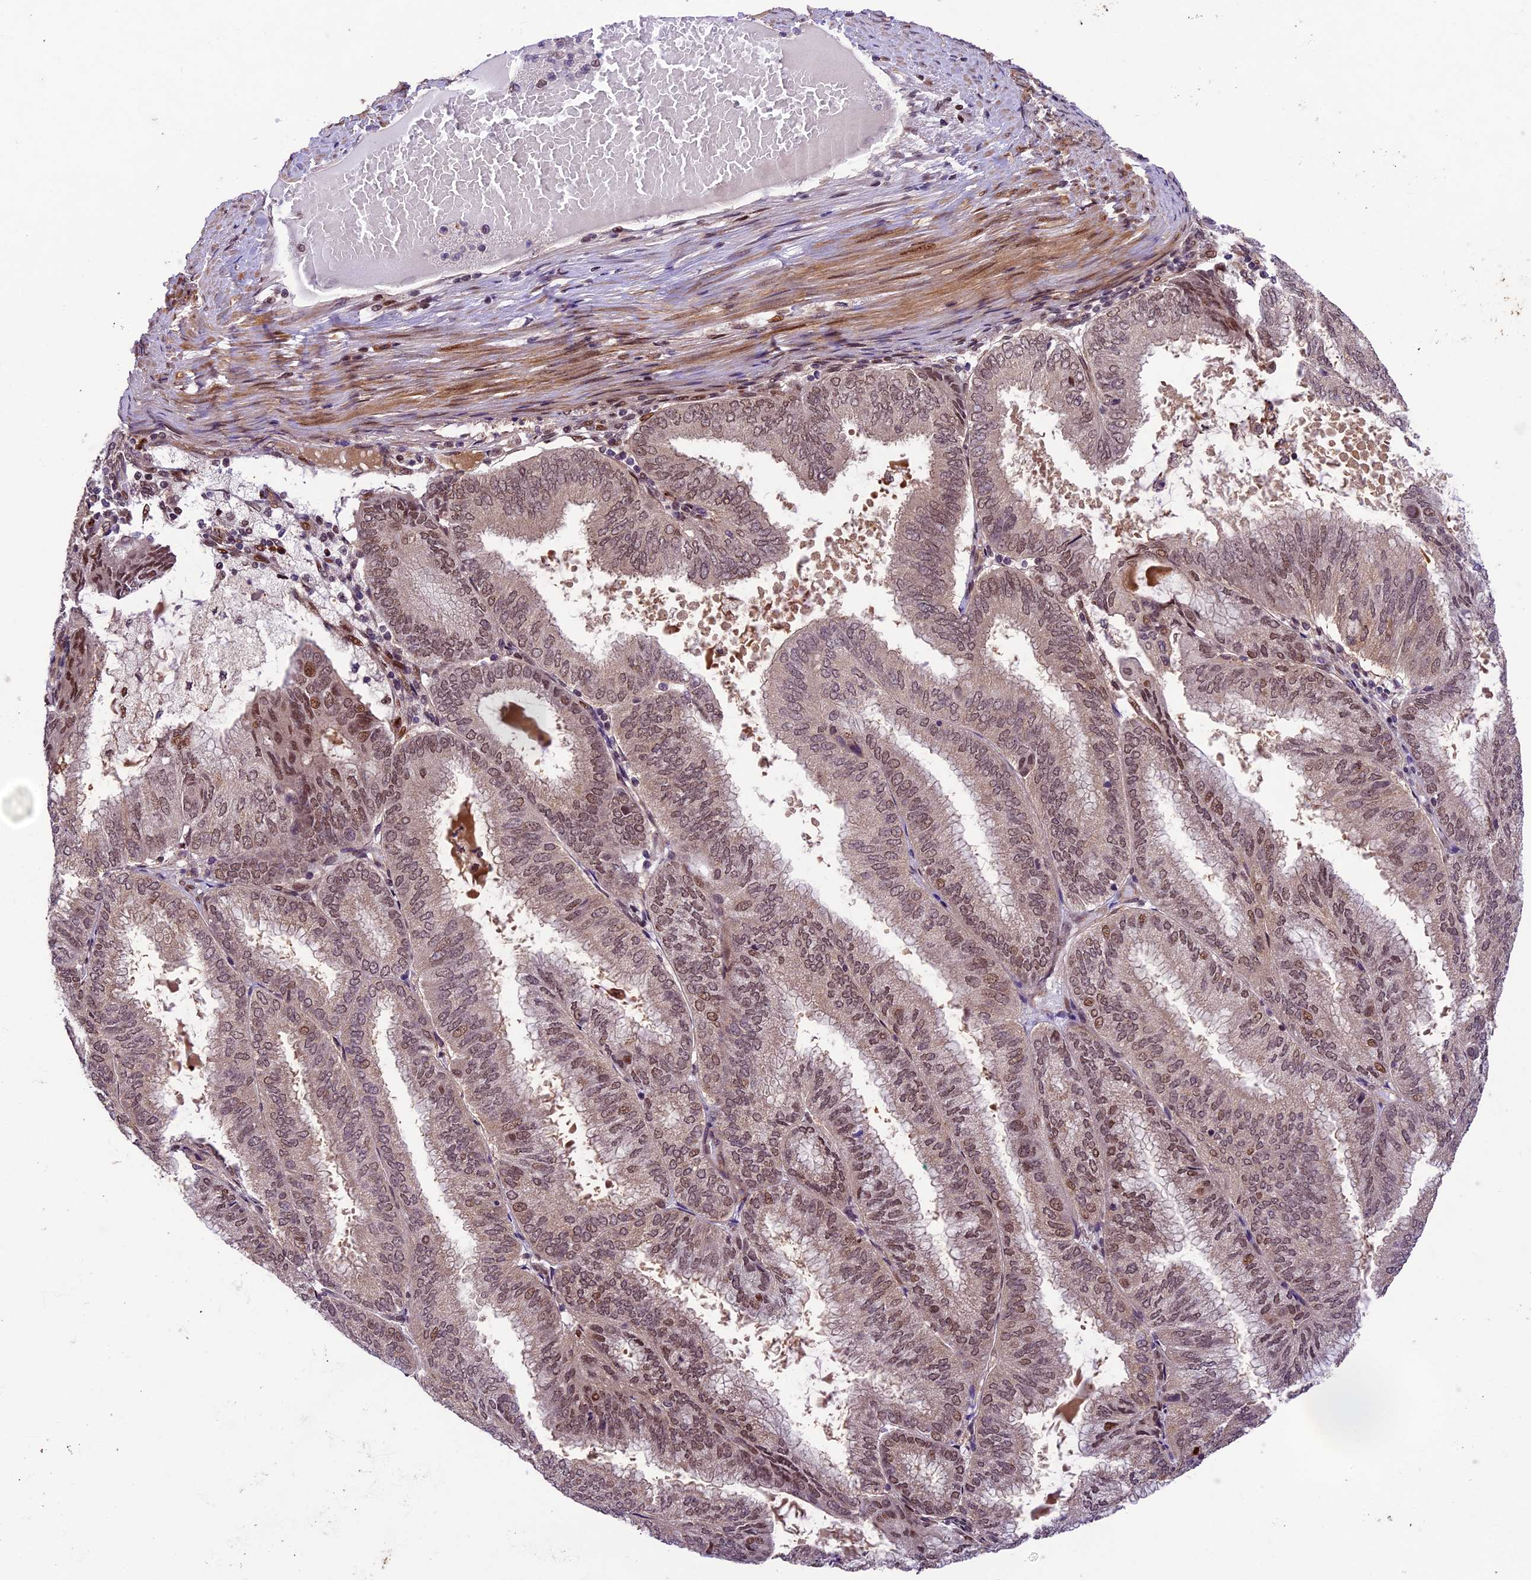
{"staining": {"intensity": "strong", "quantity": "25%-75%", "location": "nuclear"}, "tissue": "endometrial cancer", "cell_type": "Tumor cells", "image_type": "cancer", "snomed": [{"axis": "morphology", "description": "Adenocarcinoma, NOS"}, {"axis": "topography", "description": "Endometrium"}], "caption": "Endometrial cancer was stained to show a protein in brown. There is high levels of strong nuclear expression in about 25%-75% of tumor cells.", "gene": "NEK8", "patient": {"sex": "female", "age": 49}}